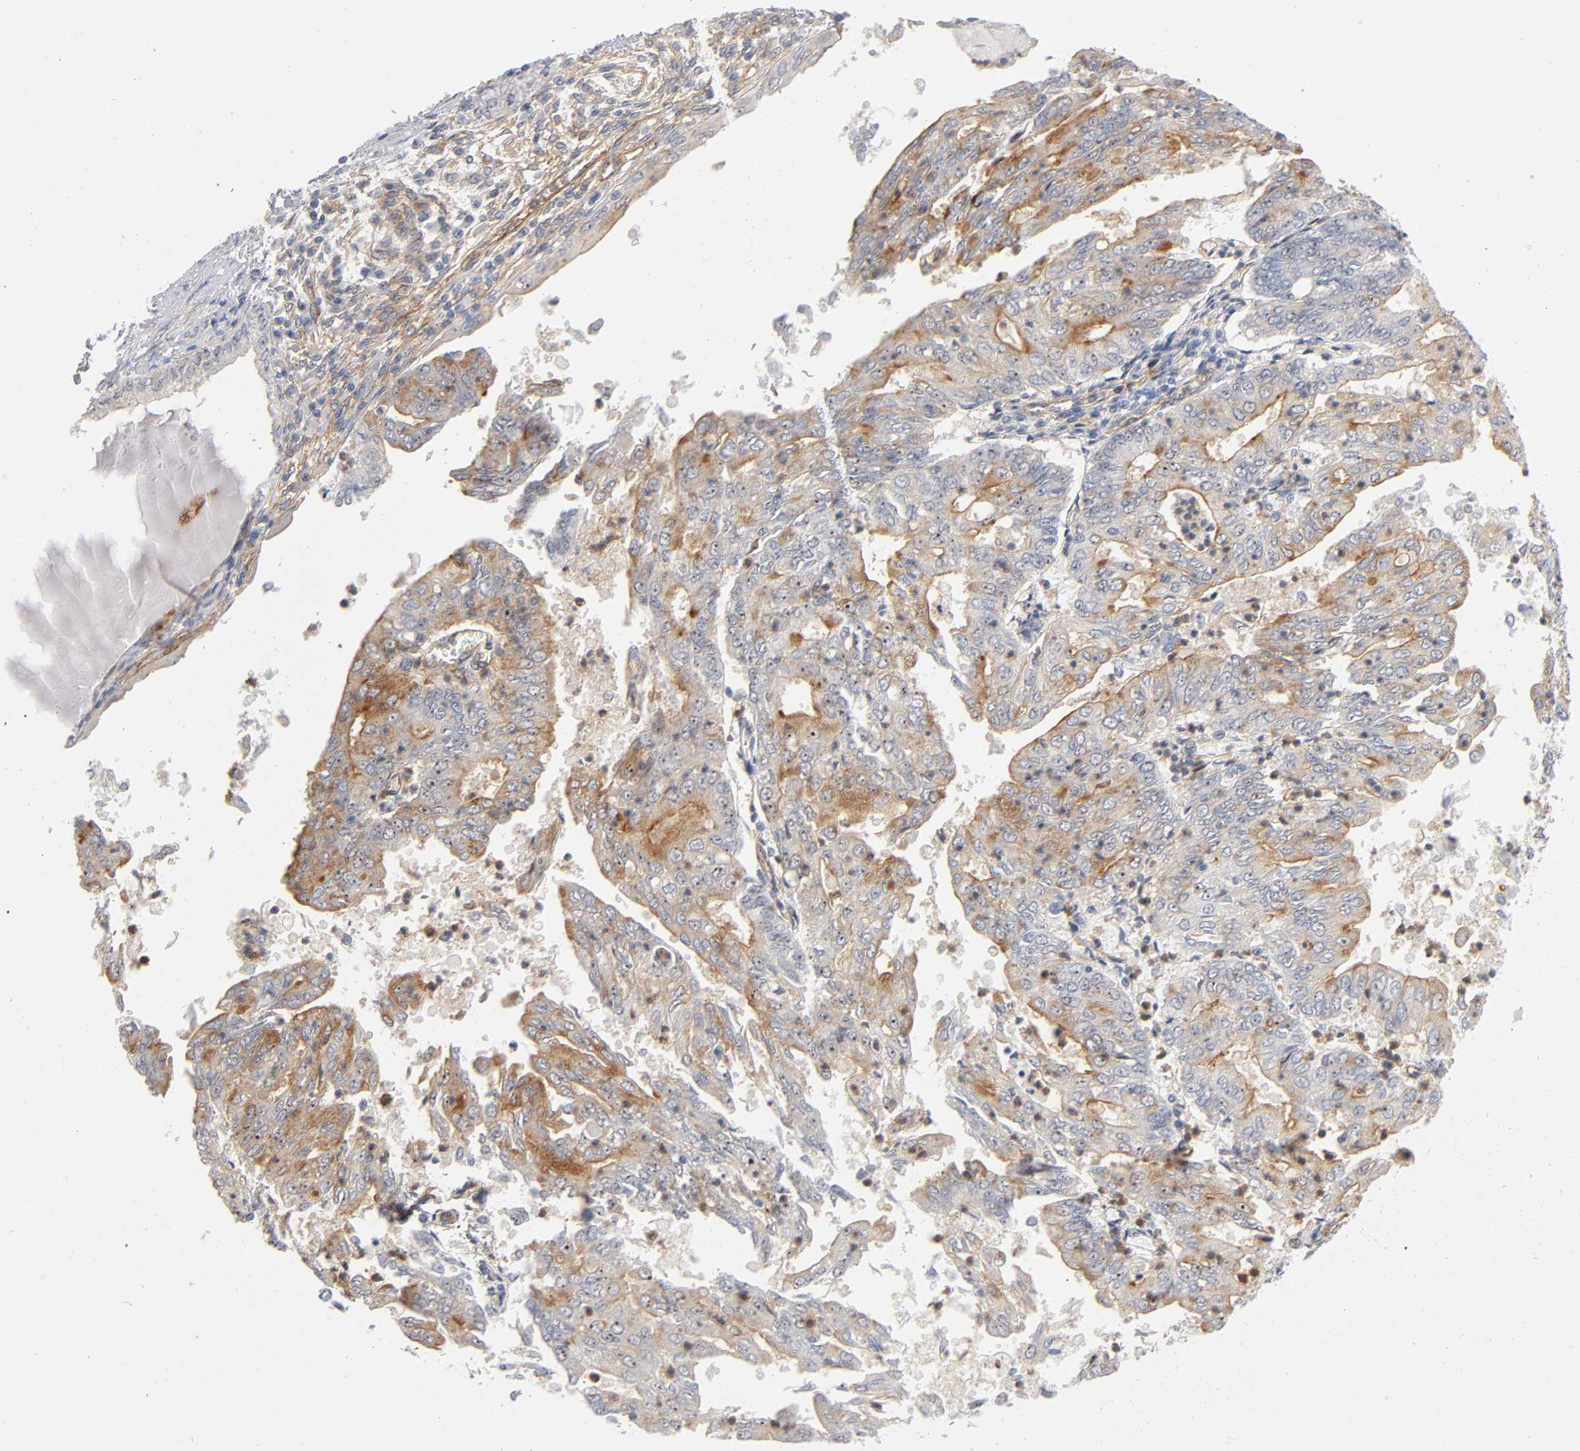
{"staining": {"intensity": "strong", "quantity": ">75%", "location": "cytoplasmic/membranous,nuclear"}, "tissue": "endometrial cancer", "cell_type": "Tumor cells", "image_type": "cancer", "snomed": [{"axis": "morphology", "description": "Adenocarcinoma, NOS"}, {"axis": "topography", "description": "Endometrium"}], "caption": "IHC histopathology image of neoplastic tissue: human endometrial cancer (adenocarcinoma) stained using IHC shows high levels of strong protein expression localized specifically in the cytoplasmic/membranous and nuclear of tumor cells, appearing as a cytoplasmic/membranous and nuclear brown color.", "gene": "PLD1", "patient": {"sex": "female", "age": 79}}